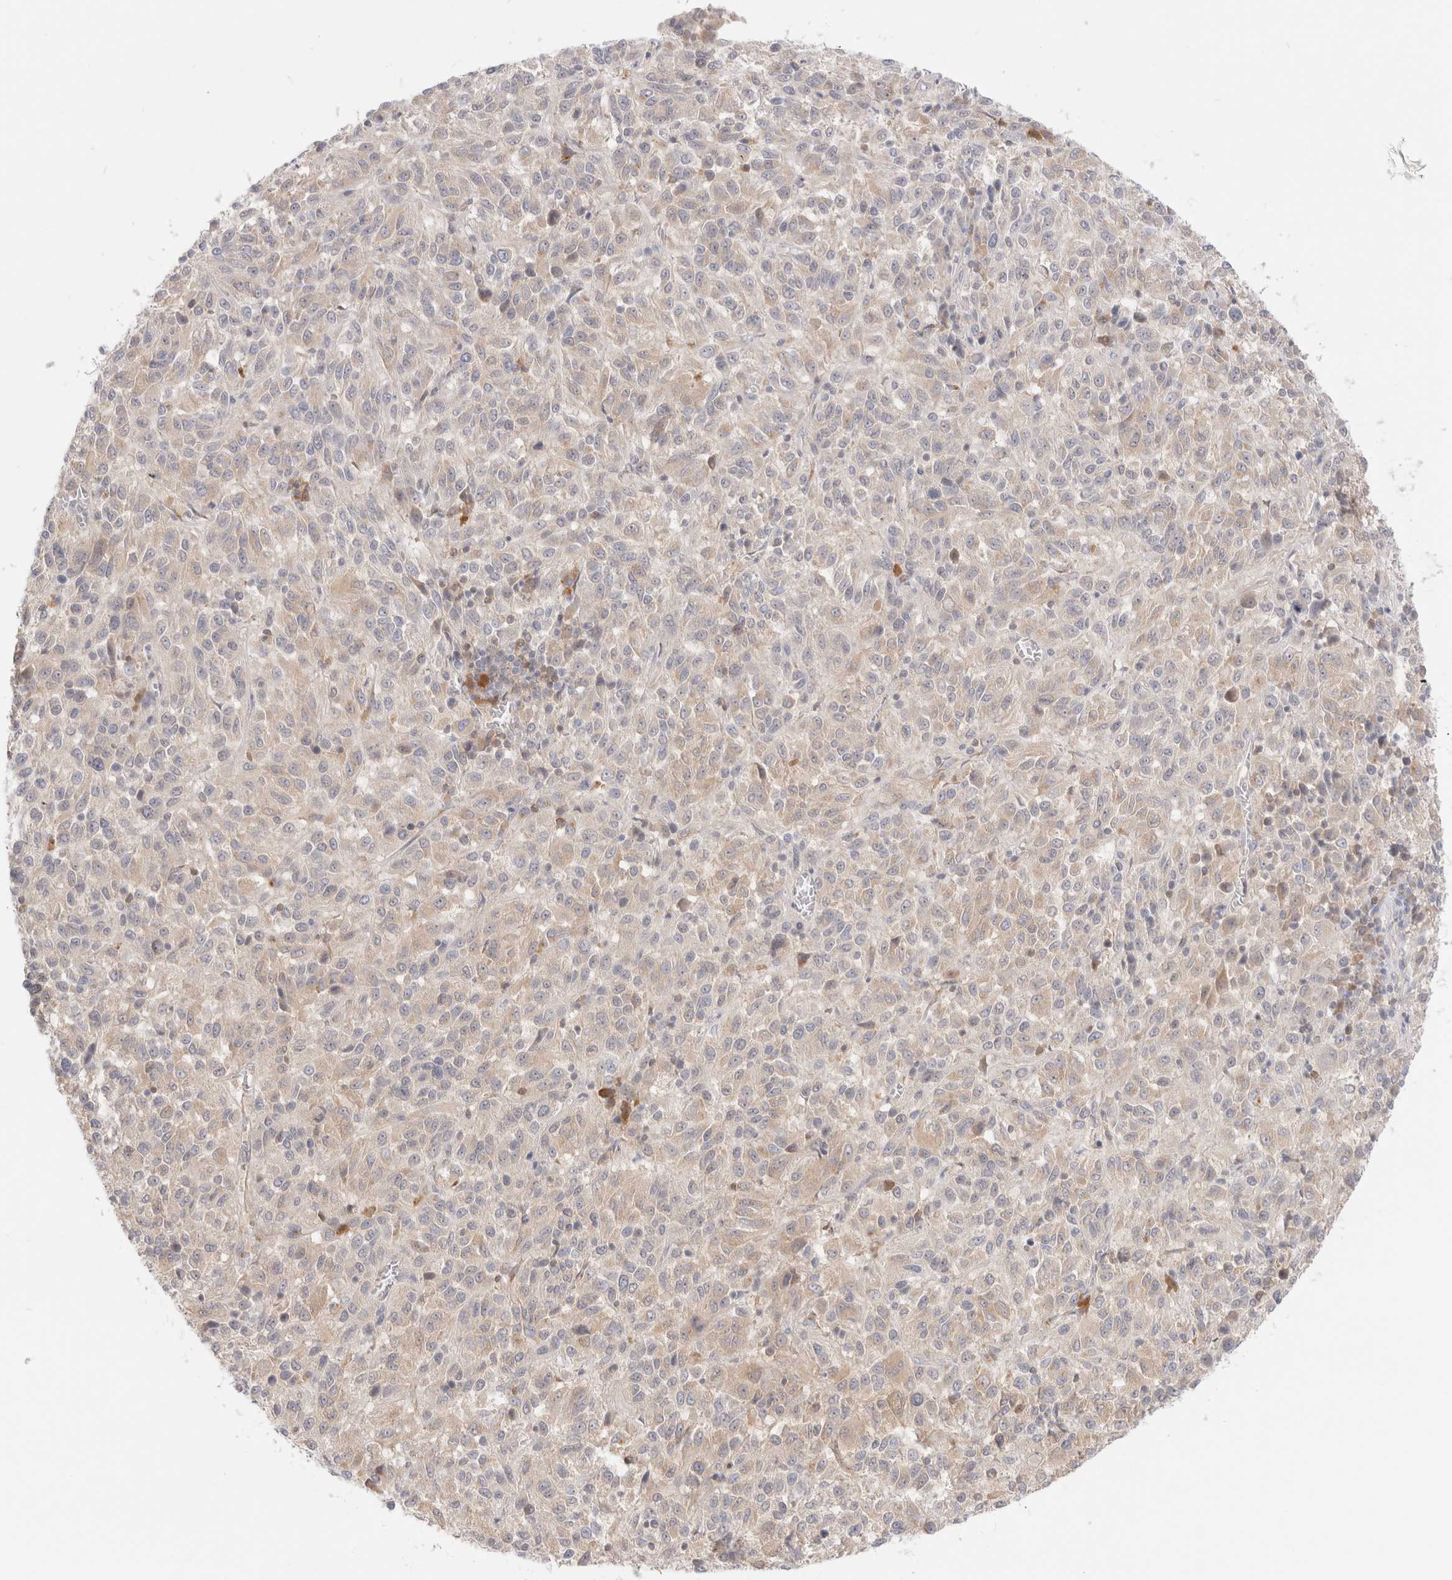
{"staining": {"intensity": "weak", "quantity": "<25%", "location": "cytoplasmic/membranous"}, "tissue": "melanoma", "cell_type": "Tumor cells", "image_type": "cancer", "snomed": [{"axis": "morphology", "description": "Malignant melanoma, Metastatic site"}, {"axis": "topography", "description": "Lung"}], "caption": "A micrograph of human malignant melanoma (metastatic site) is negative for staining in tumor cells.", "gene": "EFCAB13", "patient": {"sex": "male", "age": 64}}